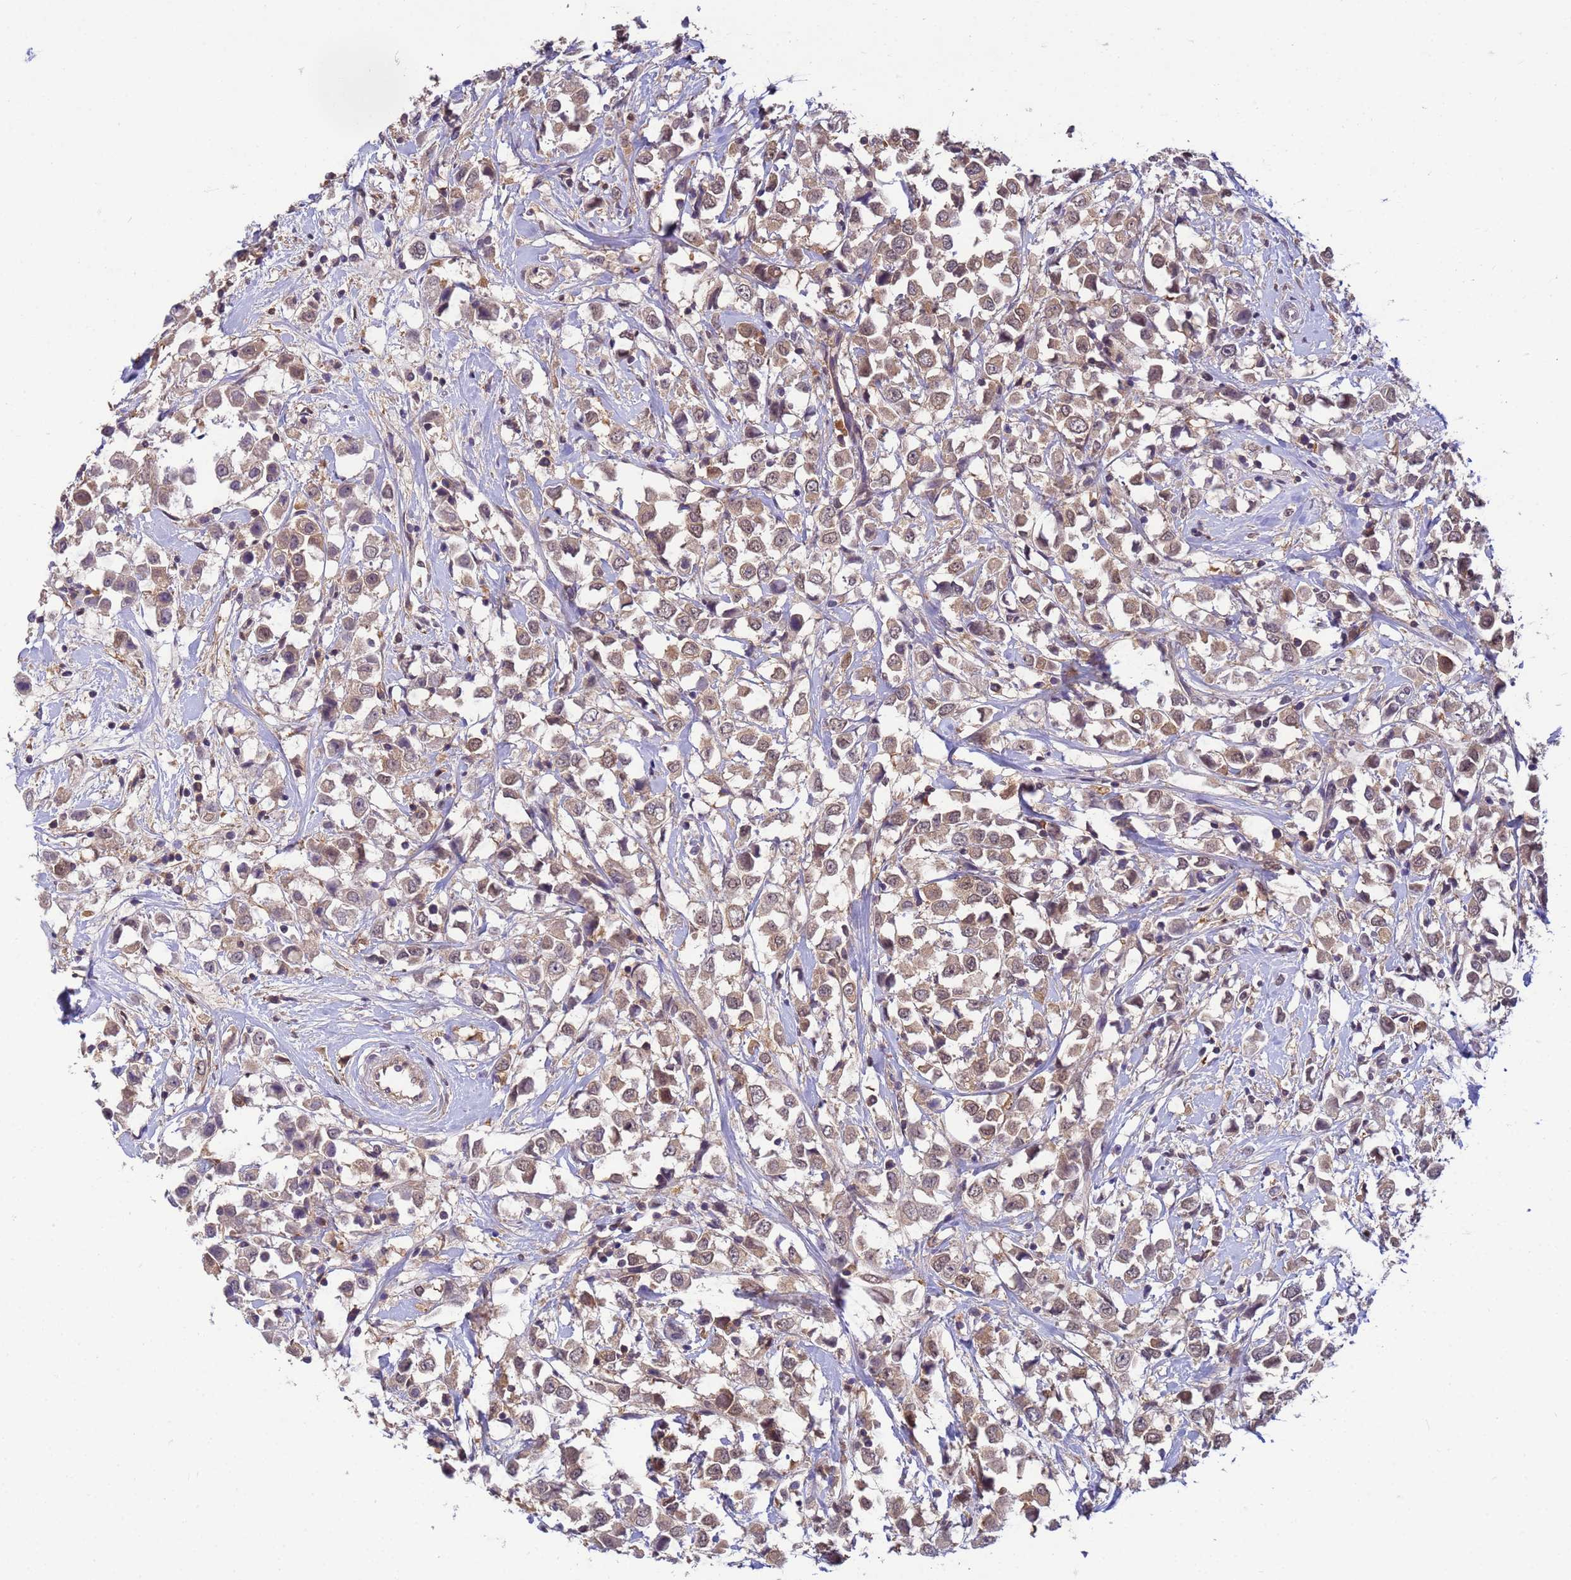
{"staining": {"intensity": "weak", "quantity": ">75%", "location": "cytoplasmic/membranous,nuclear"}, "tissue": "breast cancer", "cell_type": "Tumor cells", "image_type": "cancer", "snomed": [{"axis": "morphology", "description": "Duct carcinoma"}, {"axis": "topography", "description": "Breast"}], "caption": "A brown stain shows weak cytoplasmic/membranous and nuclear expression of a protein in infiltrating ductal carcinoma (breast) tumor cells.", "gene": "NPEPPS", "patient": {"sex": "female", "age": 61}}